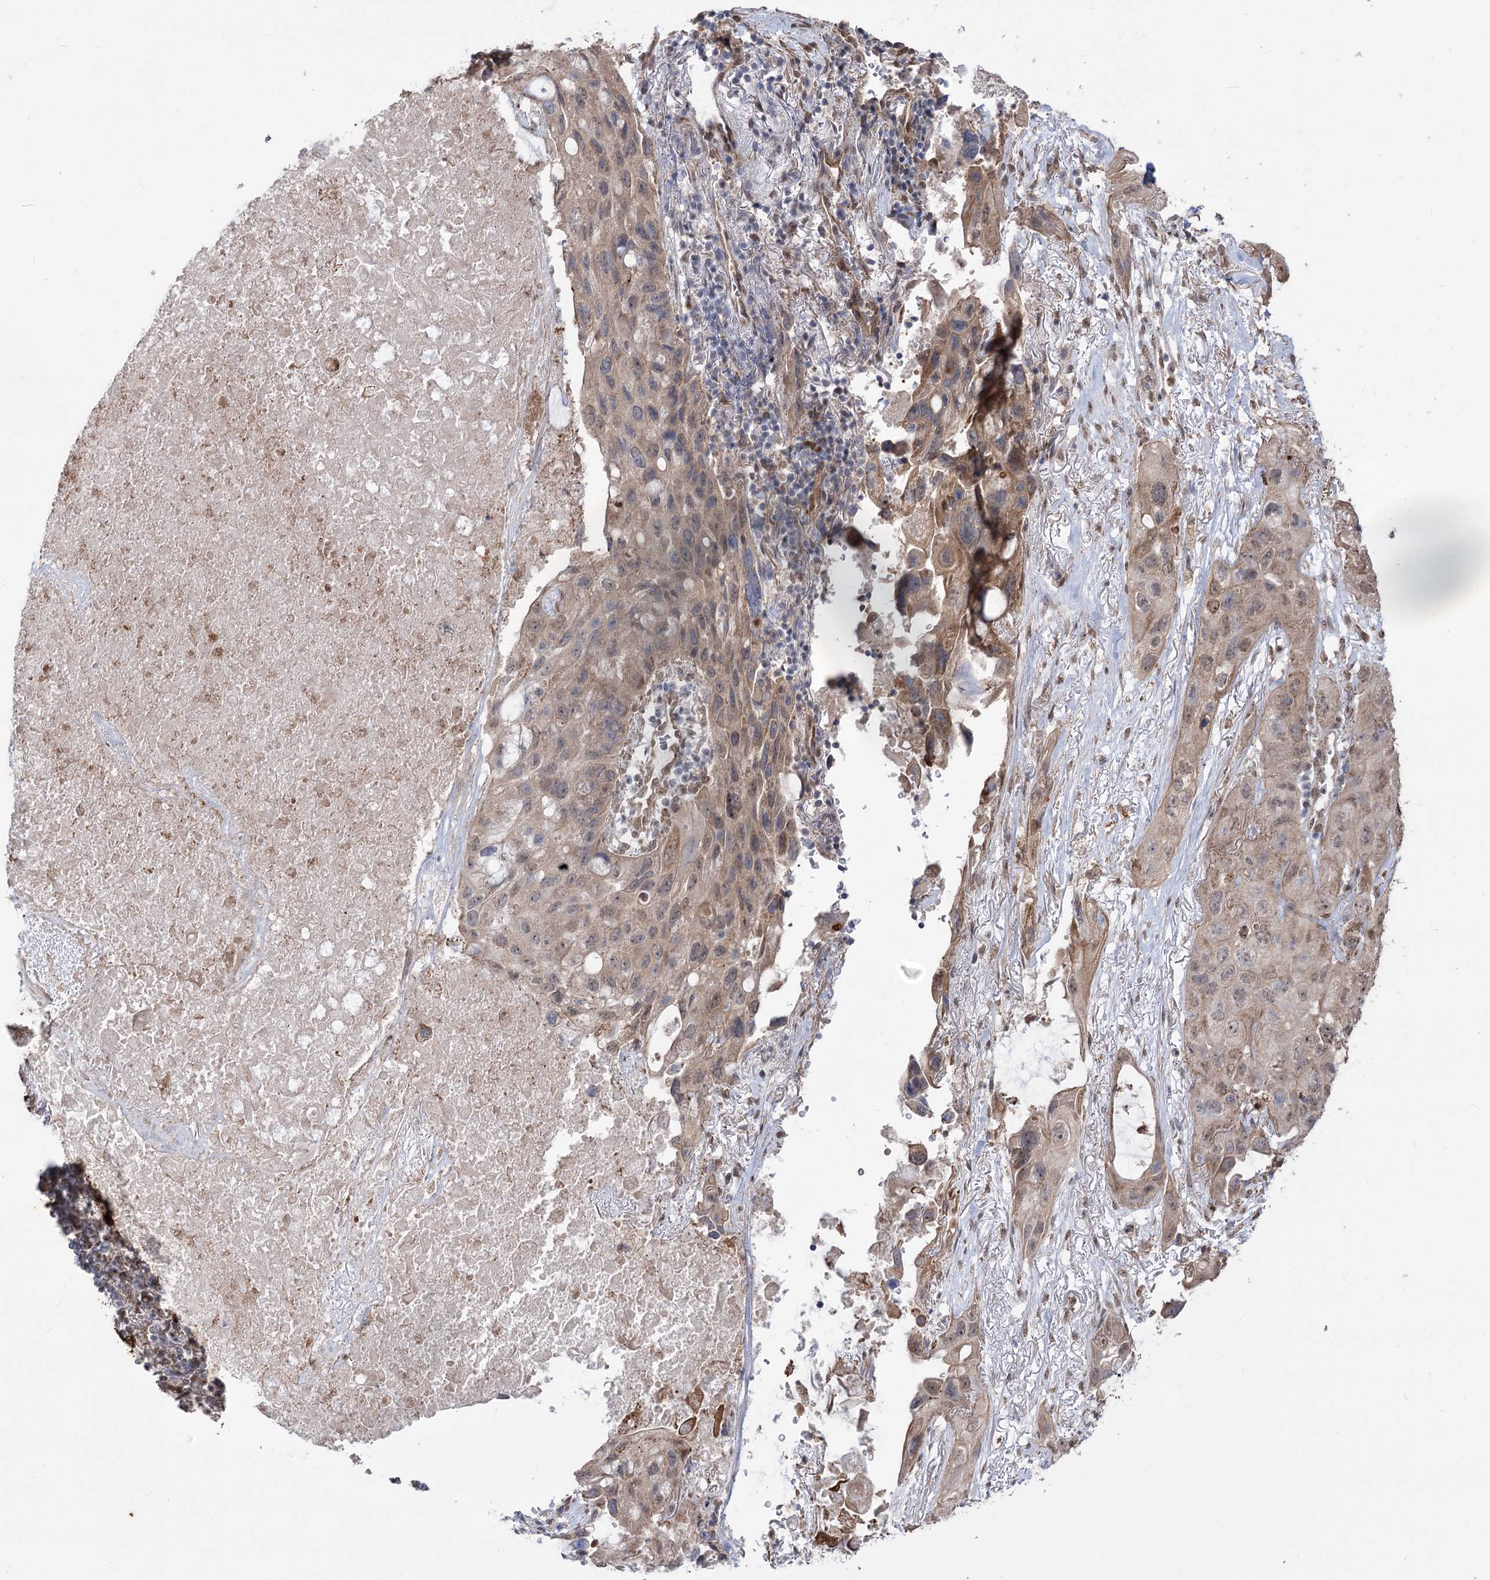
{"staining": {"intensity": "moderate", "quantity": ">75%", "location": "cytoplasmic/membranous"}, "tissue": "lung cancer", "cell_type": "Tumor cells", "image_type": "cancer", "snomed": [{"axis": "morphology", "description": "Squamous cell carcinoma, NOS"}, {"axis": "topography", "description": "Lung"}], "caption": "Protein expression analysis of human squamous cell carcinoma (lung) reveals moderate cytoplasmic/membranous expression in approximately >75% of tumor cells.", "gene": "ZSCAN23", "patient": {"sex": "female", "age": 73}}